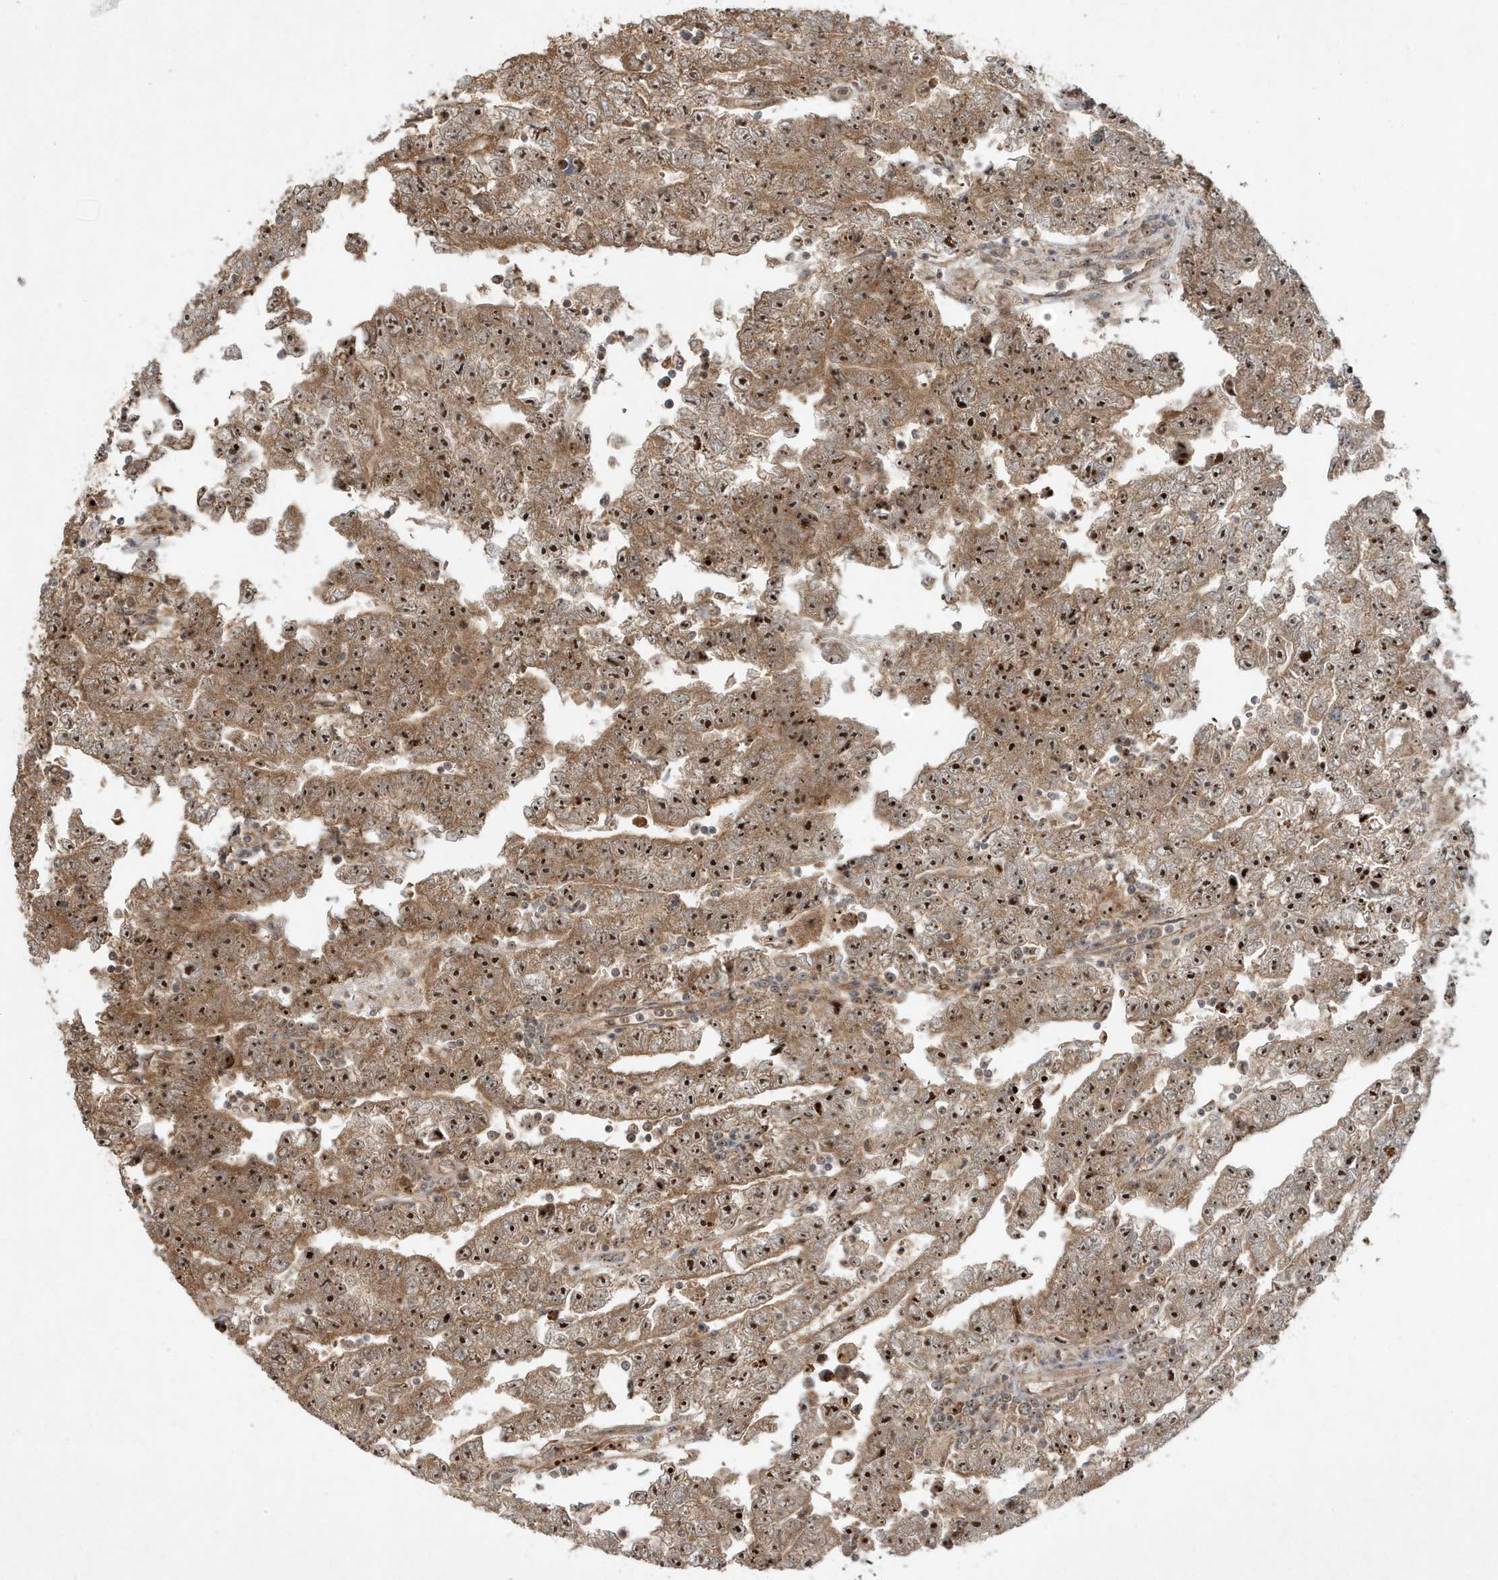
{"staining": {"intensity": "strong", "quantity": ">75%", "location": "cytoplasmic/membranous,nuclear"}, "tissue": "testis cancer", "cell_type": "Tumor cells", "image_type": "cancer", "snomed": [{"axis": "morphology", "description": "Carcinoma, Embryonal, NOS"}, {"axis": "topography", "description": "Testis"}], "caption": "Human testis embryonal carcinoma stained for a protein (brown) displays strong cytoplasmic/membranous and nuclear positive staining in approximately >75% of tumor cells.", "gene": "ABCB9", "patient": {"sex": "male", "age": 25}}